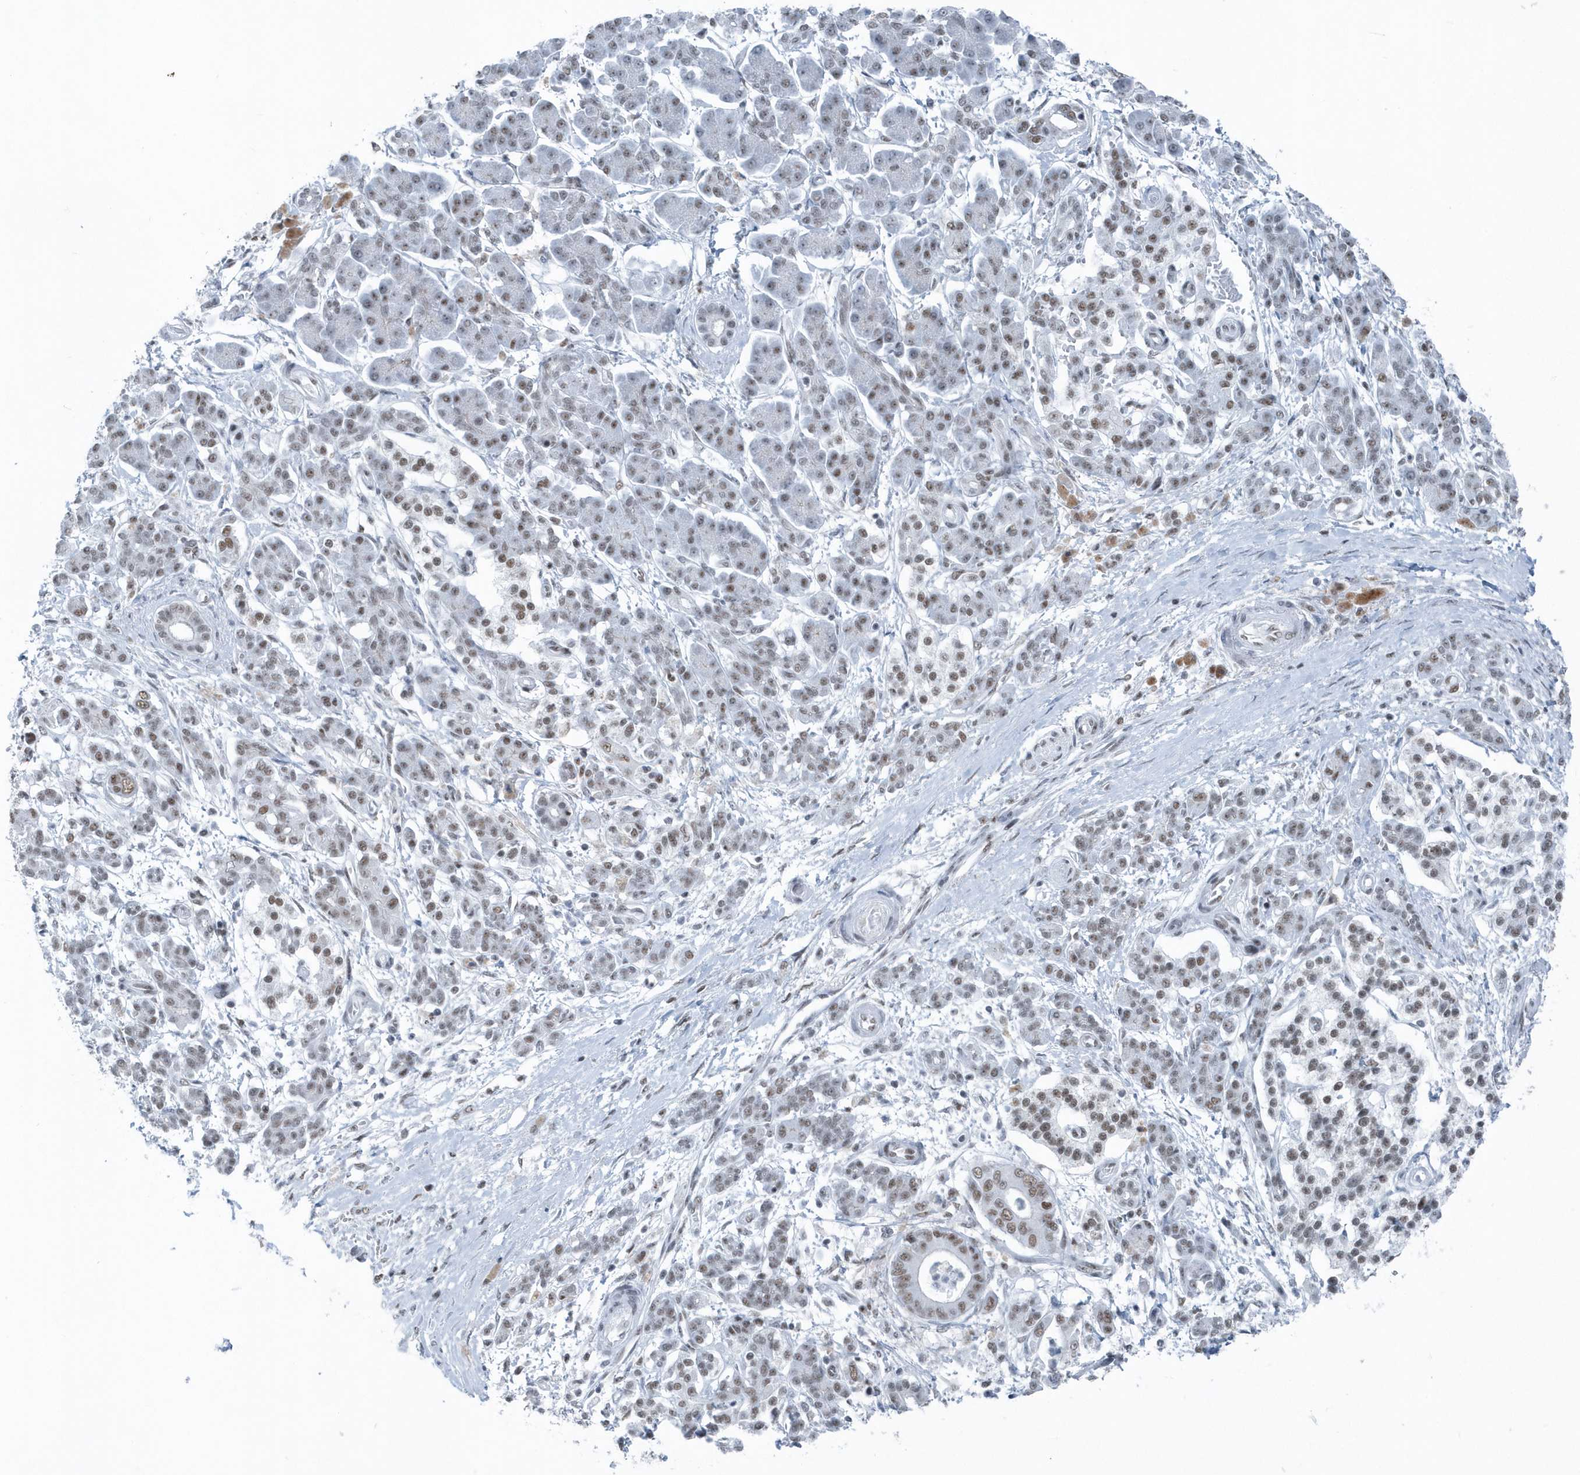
{"staining": {"intensity": "moderate", "quantity": ">75%", "location": "nuclear"}, "tissue": "pancreatic cancer", "cell_type": "Tumor cells", "image_type": "cancer", "snomed": [{"axis": "morphology", "description": "Adenocarcinoma, NOS"}, {"axis": "topography", "description": "Pancreas"}], "caption": "Adenocarcinoma (pancreatic) stained with a protein marker exhibits moderate staining in tumor cells.", "gene": "FIP1L1", "patient": {"sex": "male", "age": 68}}